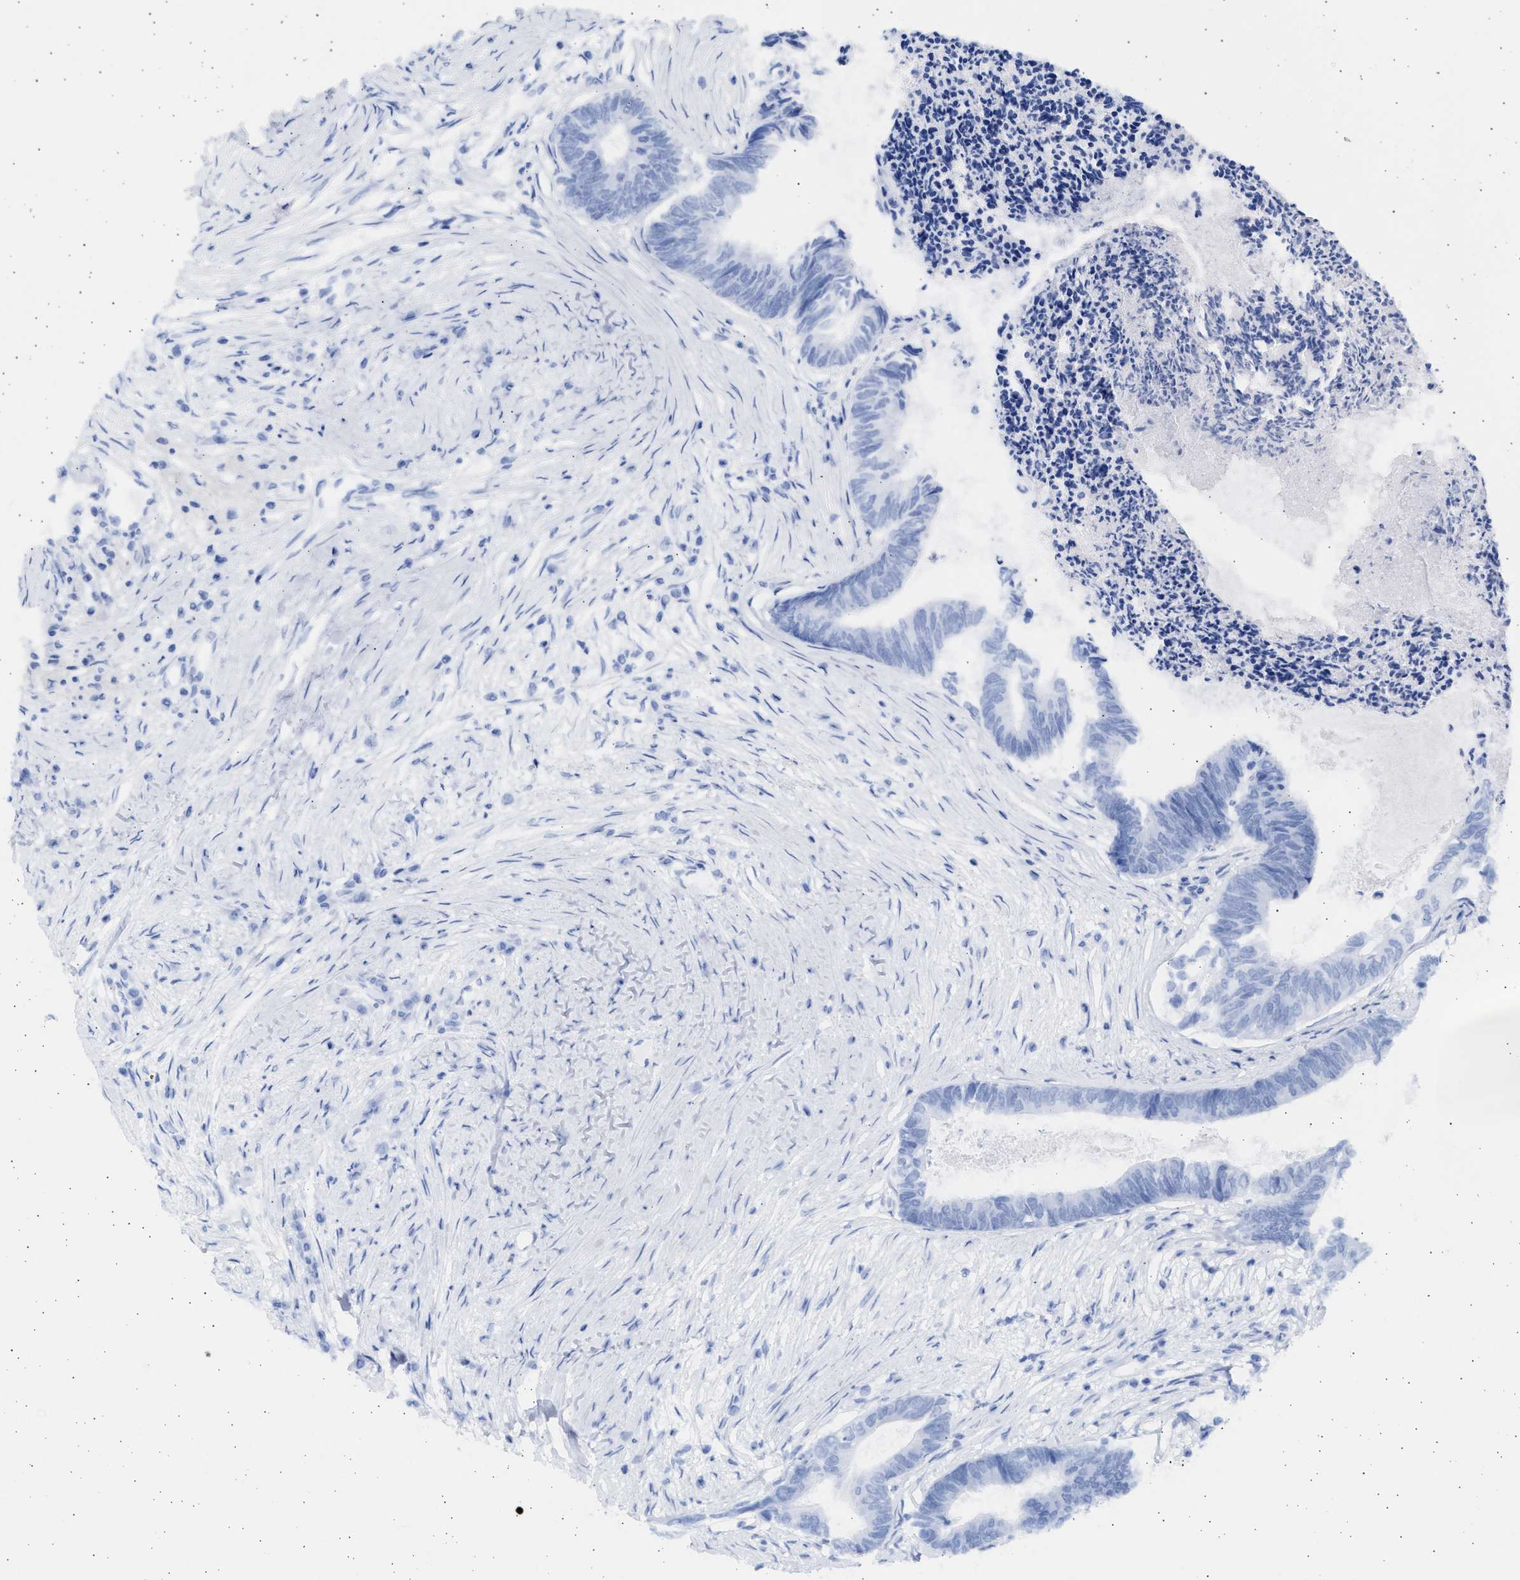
{"staining": {"intensity": "negative", "quantity": "none", "location": "none"}, "tissue": "colorectal cancer", "cell_type": "Tumor cells", "image_type": "cancer", "snomed": [{"axis": "morphology", "description": "Adenocarcinoma, NOS"}, {"axis": "topography", "description": "Rectum"}], "caption": "There is no significant positivity in tumor cells of colorectal cancer. (DAB IHC, high magnification).", "gene": "ALDOC", "patient": {"sex": "male", "age": 63}}